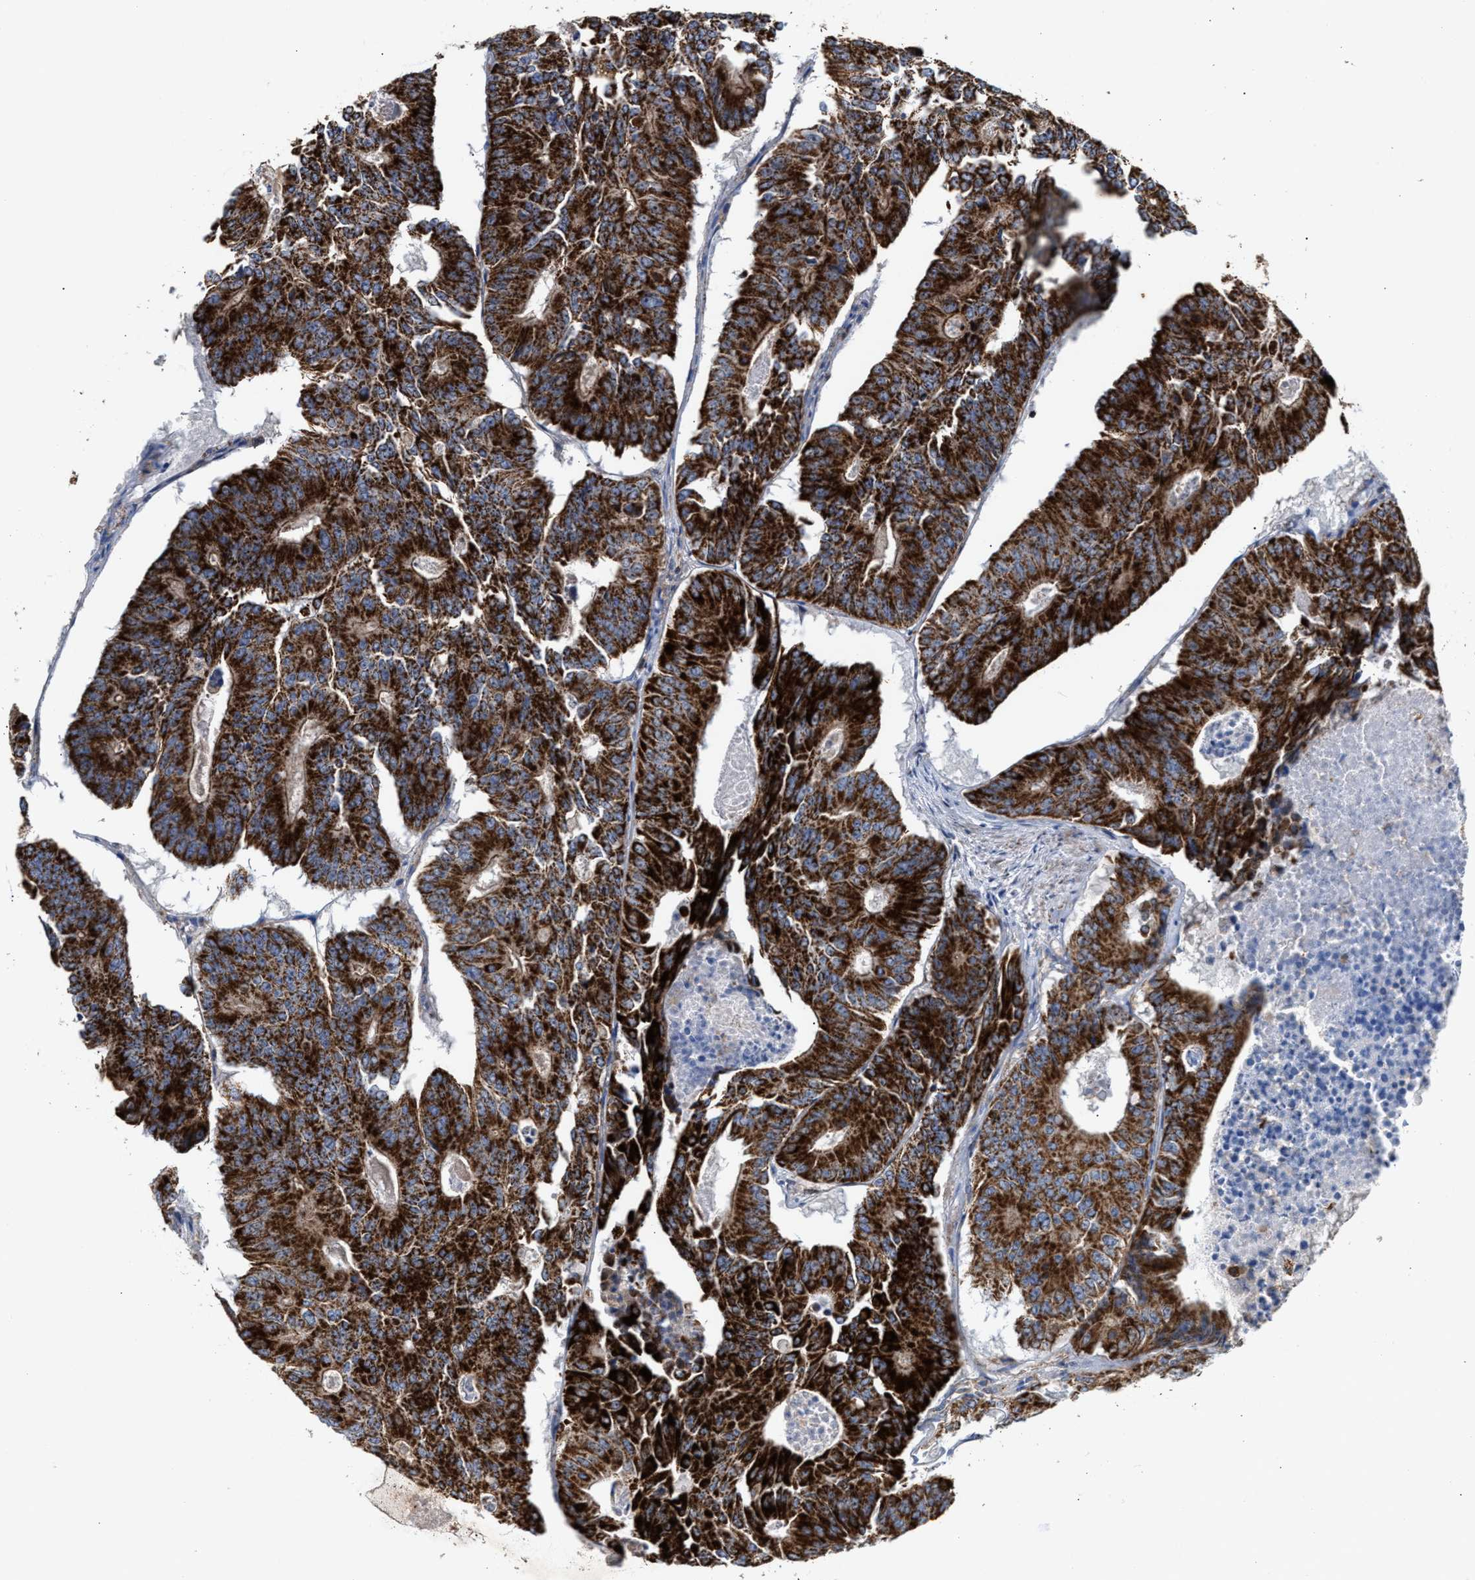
{"staining": {"intensity": "strong", "quantity": ">75%", "location": "cytoplasmic/membranous"}, "tissue": "colorectal cancer", "cell_type": "Tumor cells", "image_type": "cancer", "snomed": [{"axis": "morphology", "description": "Adenocarcinoma, NOS"}, {"axis": "topography", "description": "Colon"}], "caption": "Colorectal cancer was stained to show a protein in brown. There is high levels of strong cytoplasmic/membranous expression in about >75% of tumor cells.", "gene": "MECR", "patient": {"sex": "male", "age": 87}}